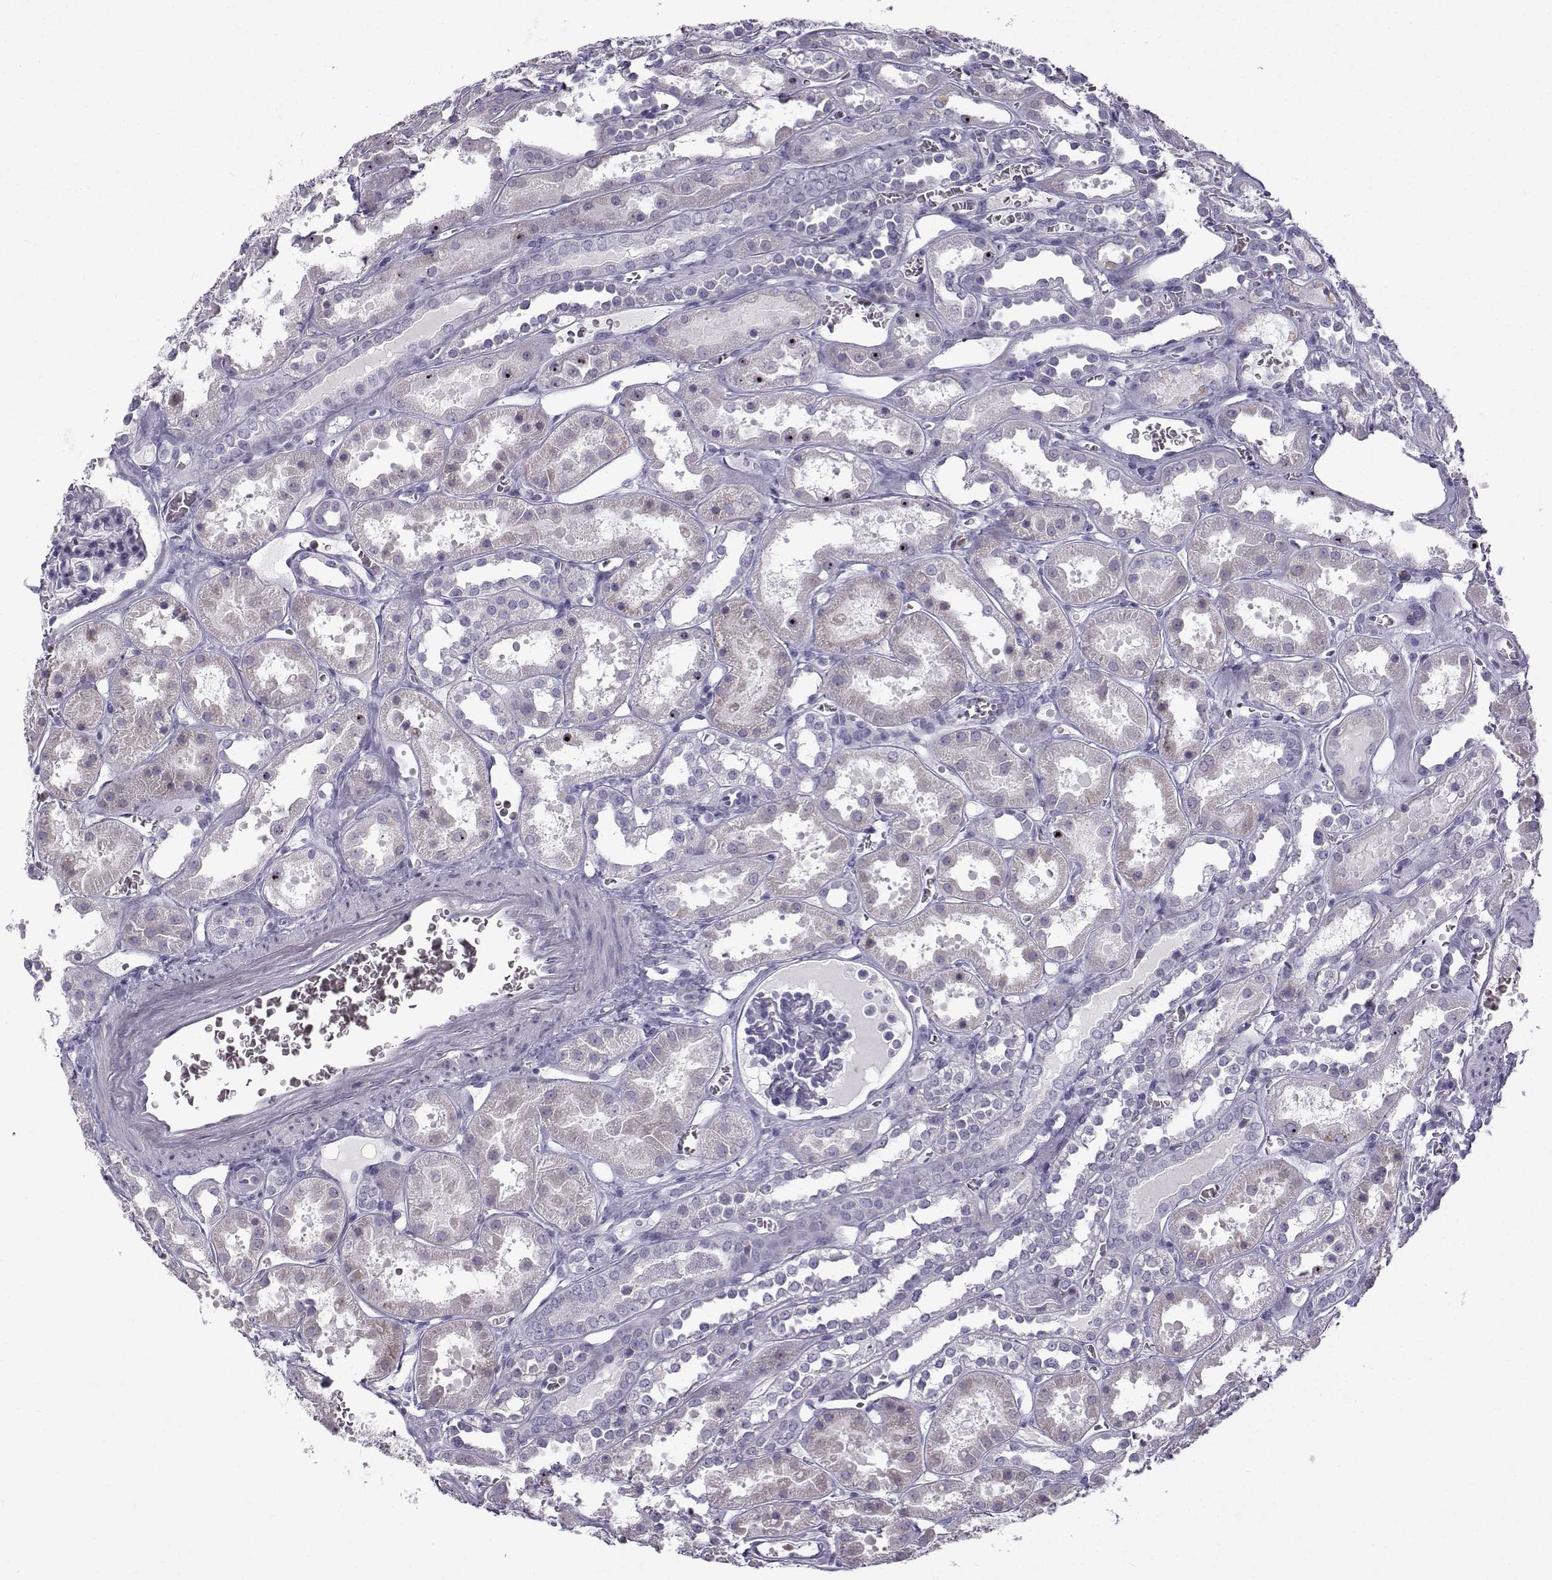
{"staining": {"intensity": "negative", "quantity": "none", "location": "none"}, "tissue": "kidney", "cell_type": "Cells in glomeruli", "image_type": "normal", "snomed": [{"axis": "morphology", "description": "Normal tissue, NOS"}, {"axis": "topography", "description": "Kidney"}], "caption": "Cells in glomeruli are negative for protein expression in unremarkable human kidney. (DAB immunohistochemistry visualized using brightfield microscopy, high magnification).", "gene": "ROPN1B", "patient": {"sex": "female", "age": 41}}